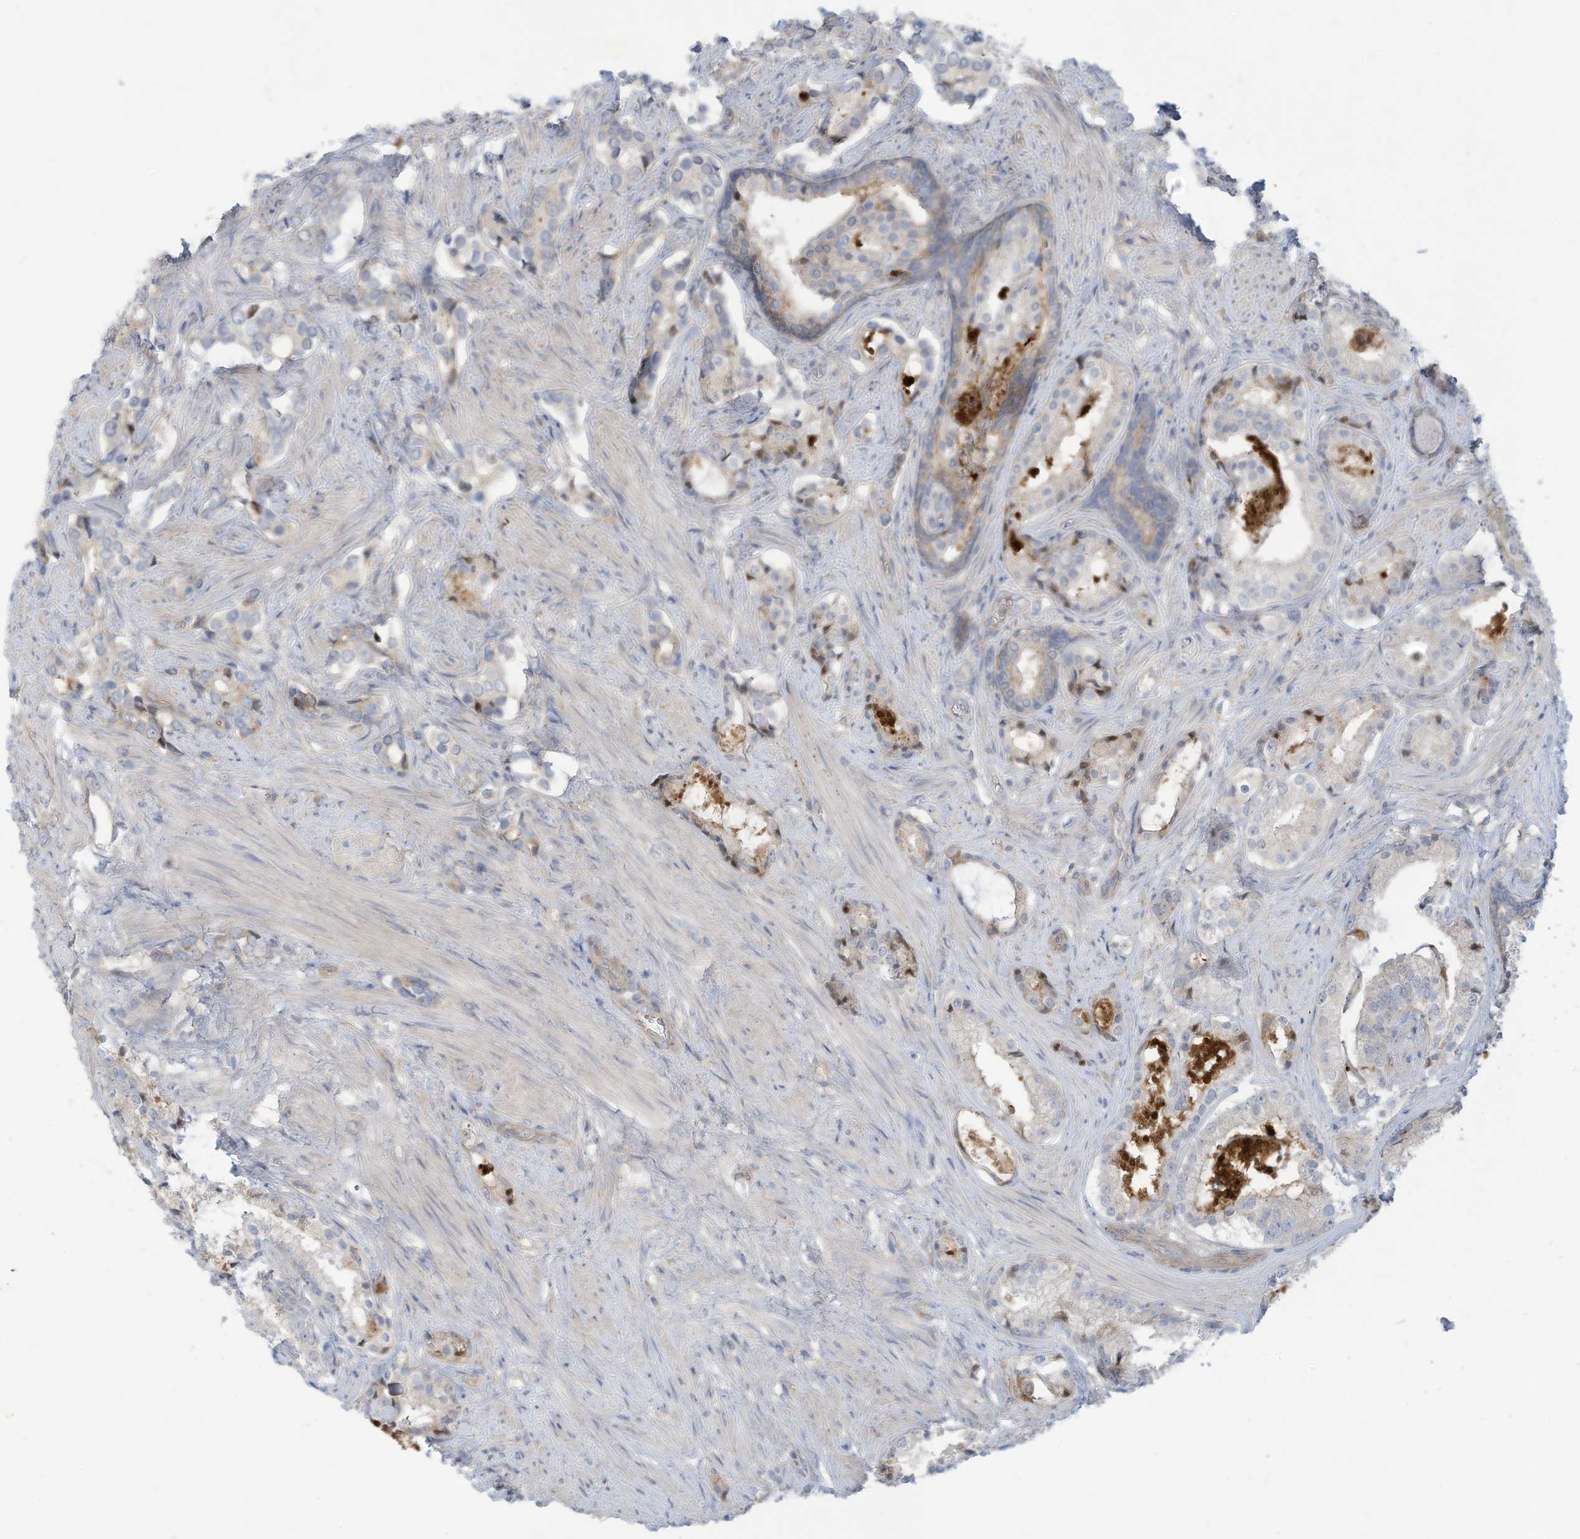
{"staining": {"intensity": "negative", "quantity": "none", "location": "none"}, "tissue": "prostate cancer", "cell_type": "Tumor cells", "image_type": "cancer", "snomed": [{"axis": "morphology", "description": "Adenocarcinoma, High grade"}, {"axis": "topography", "description": "Prostate"}], "caption": "This is a histopathology image of immunohistochemistry (IHC) staining of prostate cancer (adenocarcinoma (high-grade)), which shows no staining in tumor cells.", "gene": "ADAT2", "patient": {"sex": "male", "age": 58}}